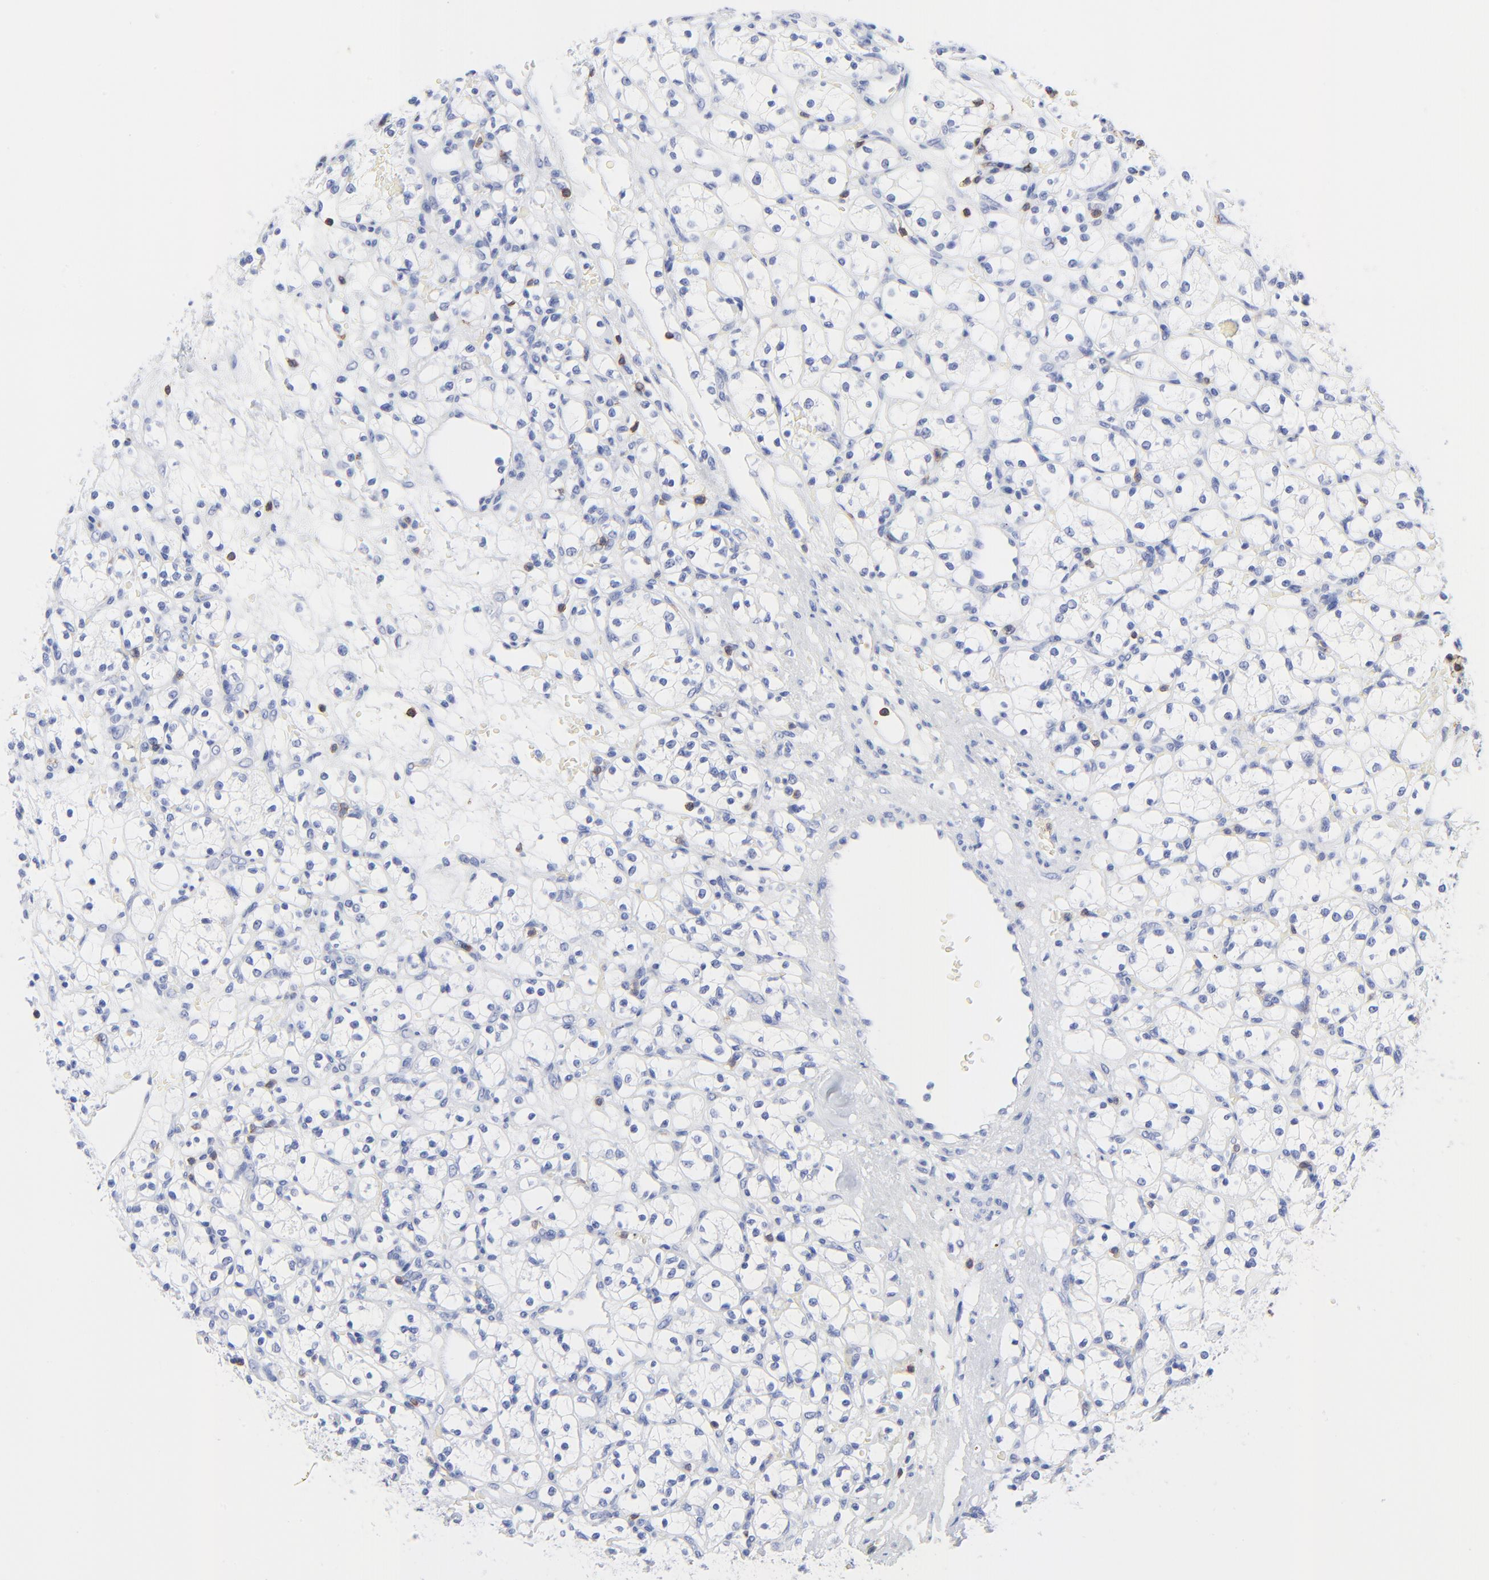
{"staining": {"intensity": "negative", "quantity": "none", "location": "none"}, "tissue": "renal cancer", "cell_type": "Tumor cells", "image_type": "cancer", "snomed": [{"axis": "morphology", "description": "Adenocarcinoma, NOS"}, {"axis": "topography", "description": "Kidney"}], "caption": "Tumor cells are negative for brown protein staining in renal cancer (adenocarcinoma).", "gene": "LCK", "patient": {"sex": "female", "age": 60}}